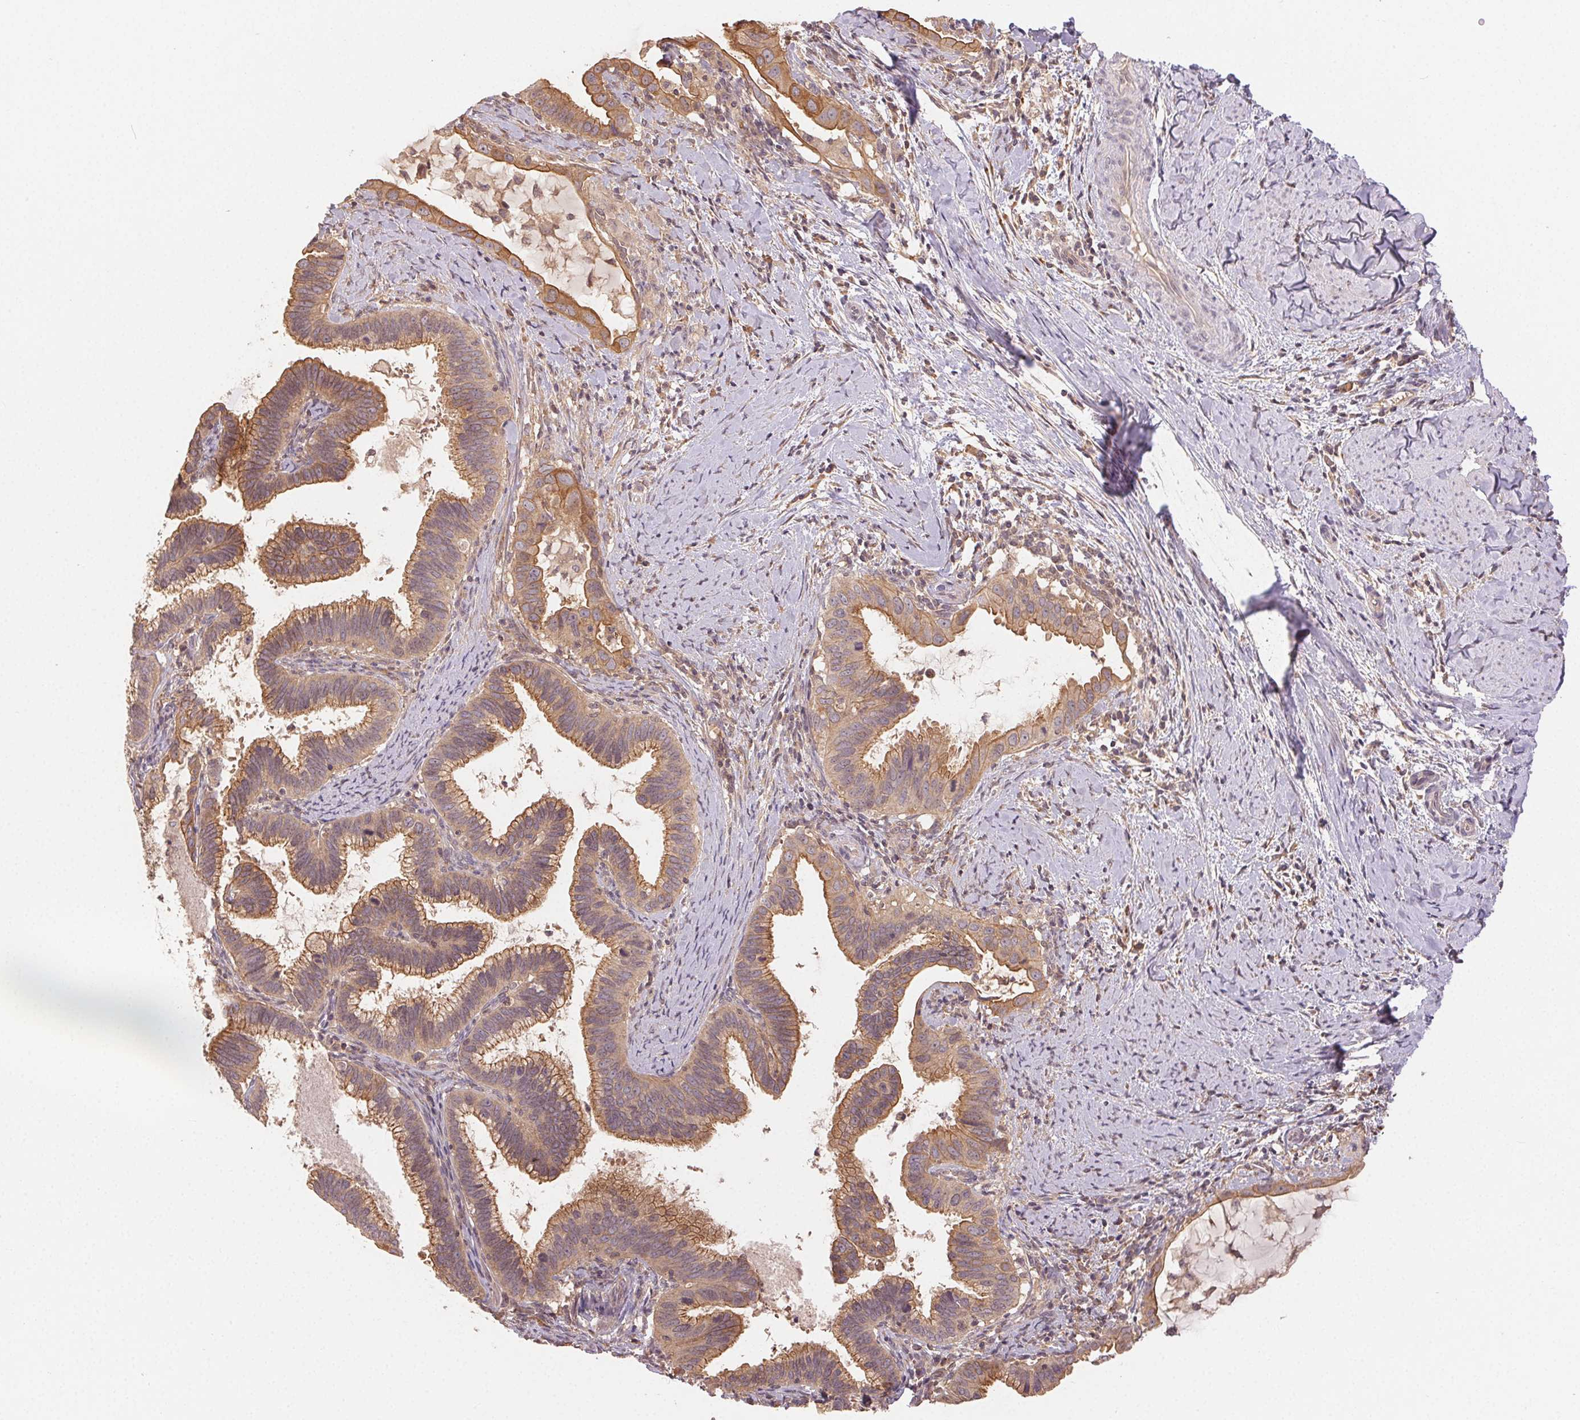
{"staining": {"intensity": "moderate", "quantity": ">75%", "location": "cytoplasmic/membranous"}, "tissue": "cervical cancer", "cell_type": "Tumor cells", "image_type": "cancer", "snomed": [{"axis": "morphology", "description": "Adenocarcinoma, NOS"}, {"axis": "topography", "description": "Cervix"}], "caption": "The immunohistochemical stain shows moderate cytoplasmic/membranous expression in tumor cells of cervical cancer tissue.", "gene": "MAPKAPK2", "patient": {"sex": "female", "age": 61}}